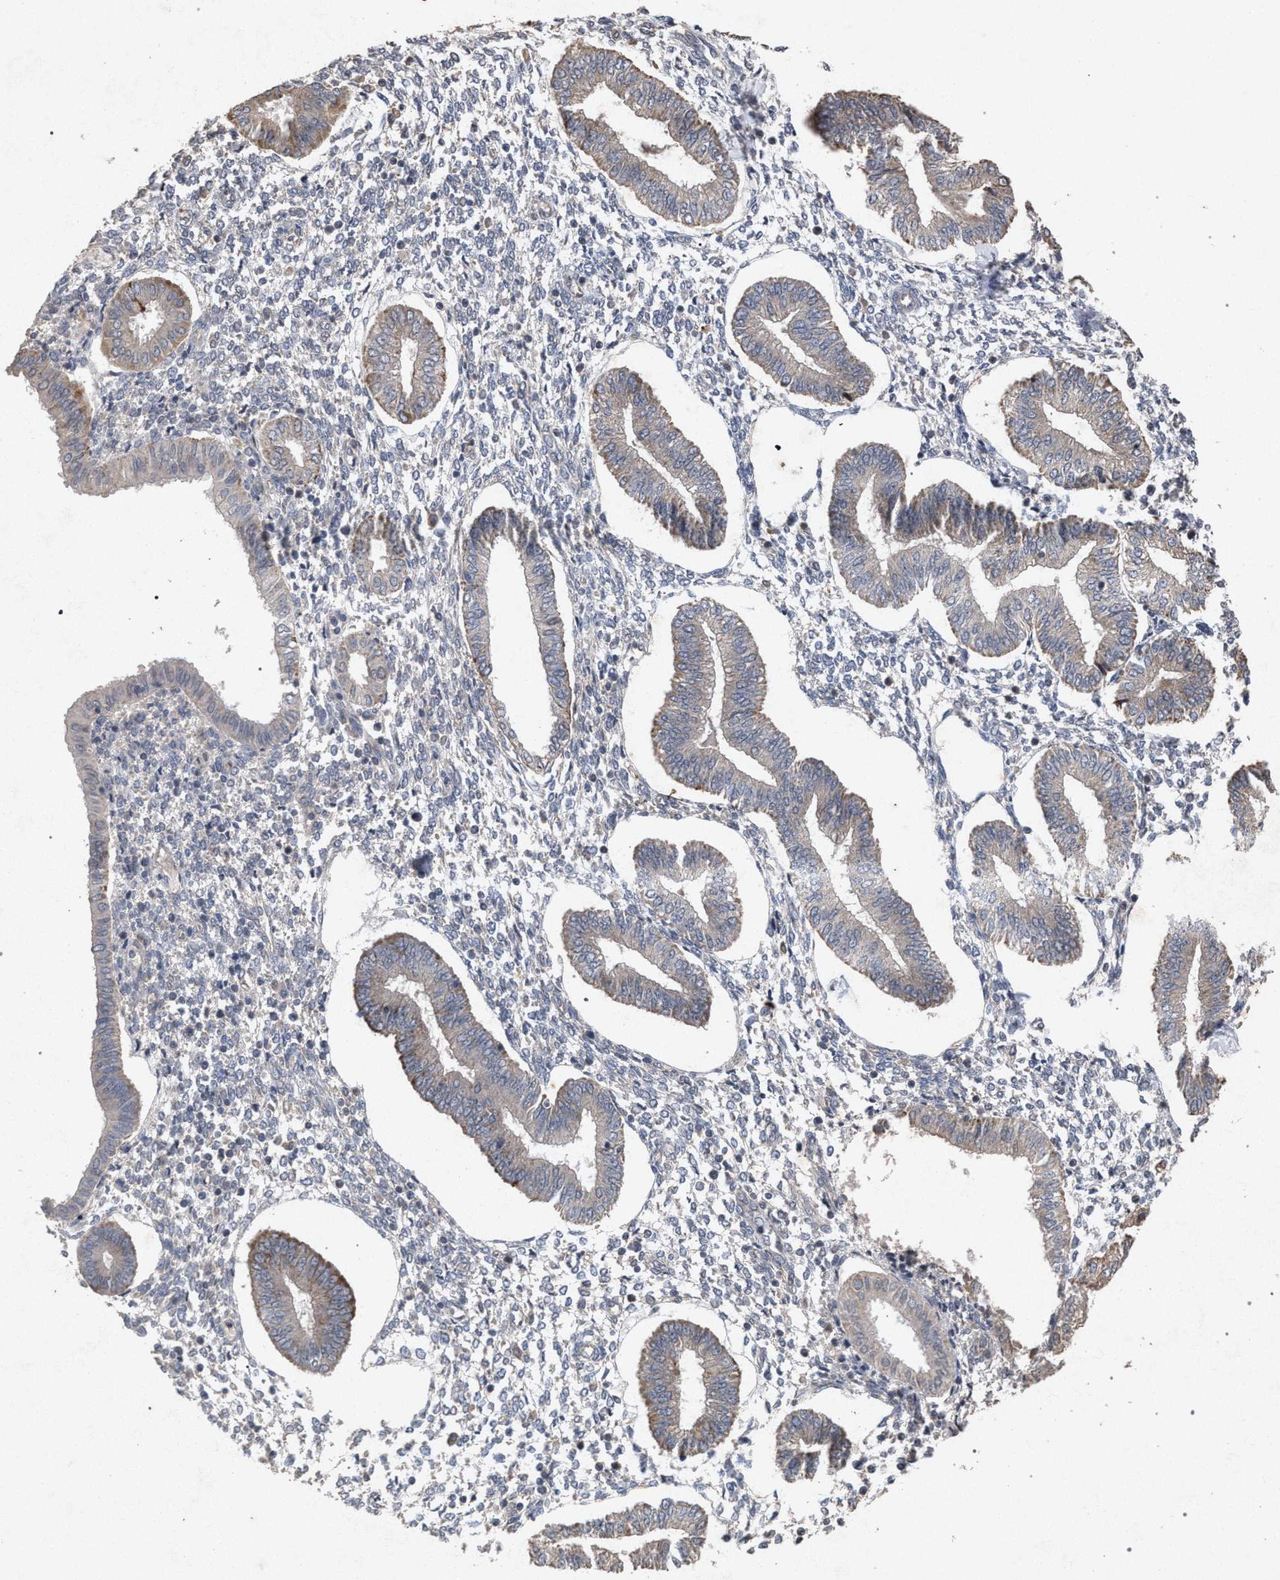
{"staining": {"intensity": "negative", "quantity": "none", "location": "none"}, "tissue": "endometrium", "cell_type": "Cells in endometrial stroma", "image_type": "normal", "snomed": [{"axis": "morphology", "description": "Normal tissue, NOS"}, {"axis": "topography", "description": "Endometrium"}], "caption": "Endometrium was stained to show a protein in brown. There is no significant staining in cells in endometrial stroma. The staining was performed using DAB (3,3'-diaminobenzidine) to visualize the protein expression in brown, while the nuclei were stained in blue with hematoxylin (Magnification: 20x).", "gene": "PKD2L1", "patient": {"sex": "female", "age": 50}}